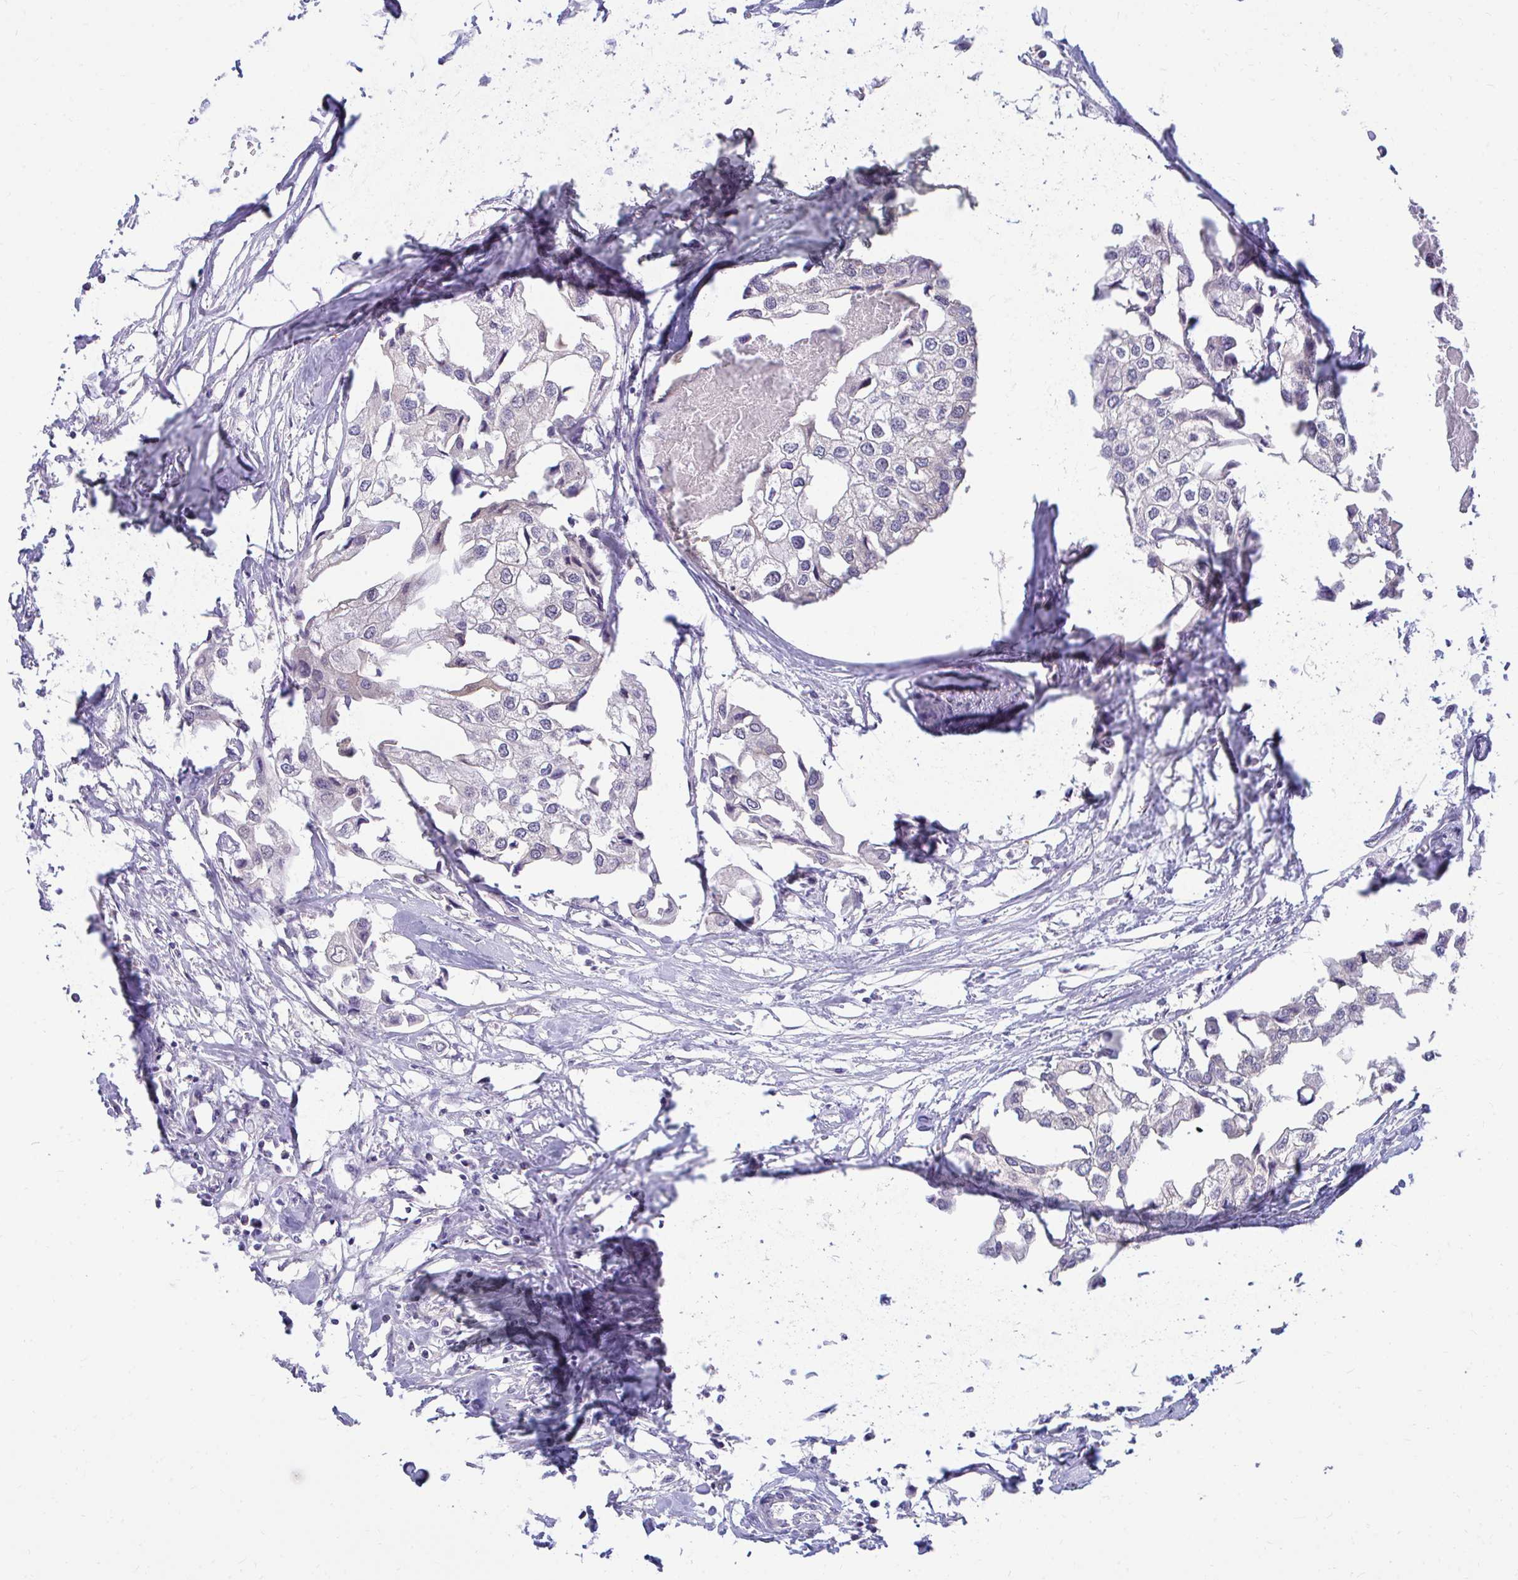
{"staining": {"intensity": "negative", "quantity": "none", "location": "none"}, "tissue": "urothelial cancer", "cell_type": "Tumor cells", "image_type": "cancer", "snomed": [{"axis": "morphology", "description": "Urothelial carcinoma, High grade"}, {"axis": "topography", "description": "Urinary bladder"}], "caption": "Immunohistochemical staining of human urothelial carcinoma (high-grade) shows no significant positivity in tumor cells. Brightfield microscopy of immunohistochemistry stained with DAB (brown) and hematoxylin (blue), captured at high magnification.", "gene": "CSE1L", "patient": {"sex": "male", "age": 64}}